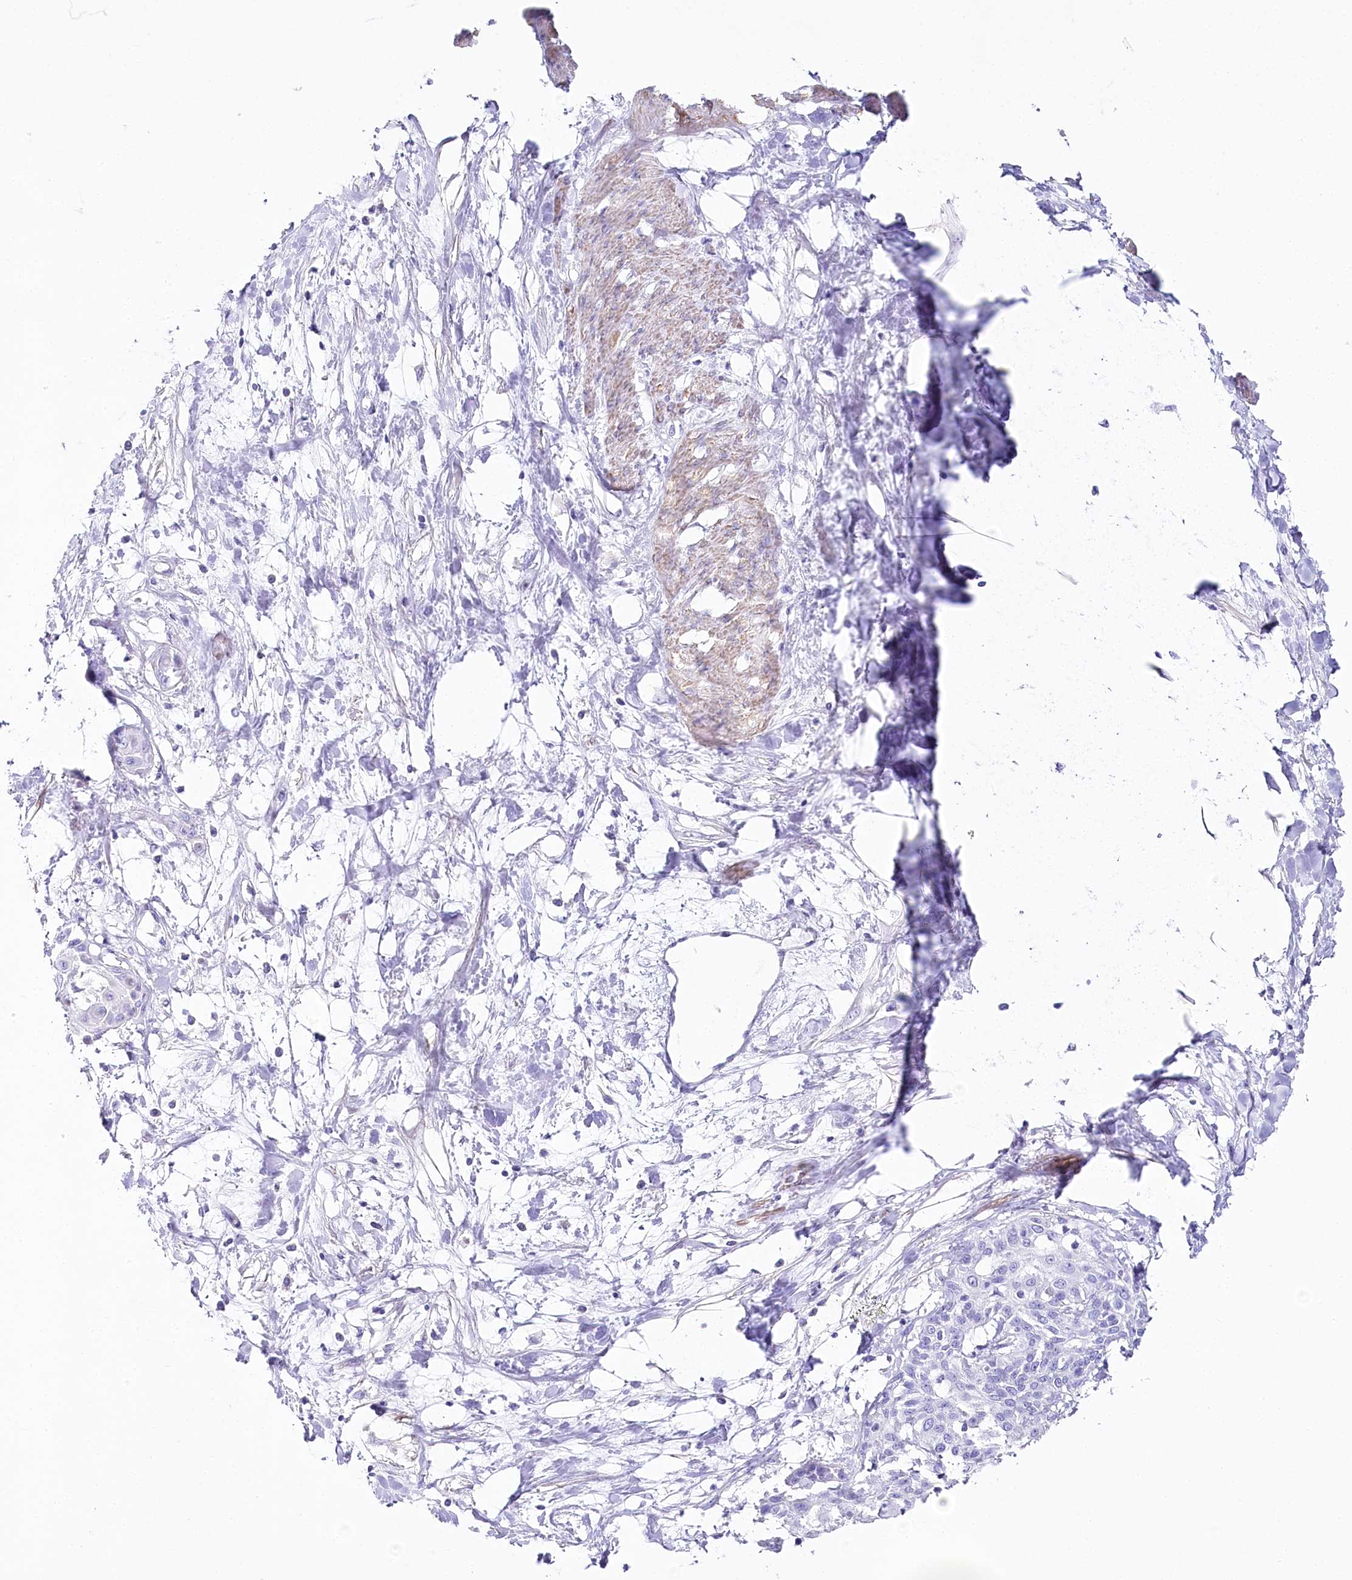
{"staining": {"intensity": "negative", "quantity": "none", "location": "none"}, "tissue": "cervical cancer", "cell_type": "Tumor cells", "image_type": "cancer", "snomed": [{"axis": "morphology", "description": "Squamous cell carcinoma, NOS"}, {"axis": "topography", "description": "Cervix"}], "caption": "A micrograph of human cervical squamous cell carcinoma is negative for staining in tumor cells.", "gene": "CSN3", "patient": {"sex": "female", "age": 57}}